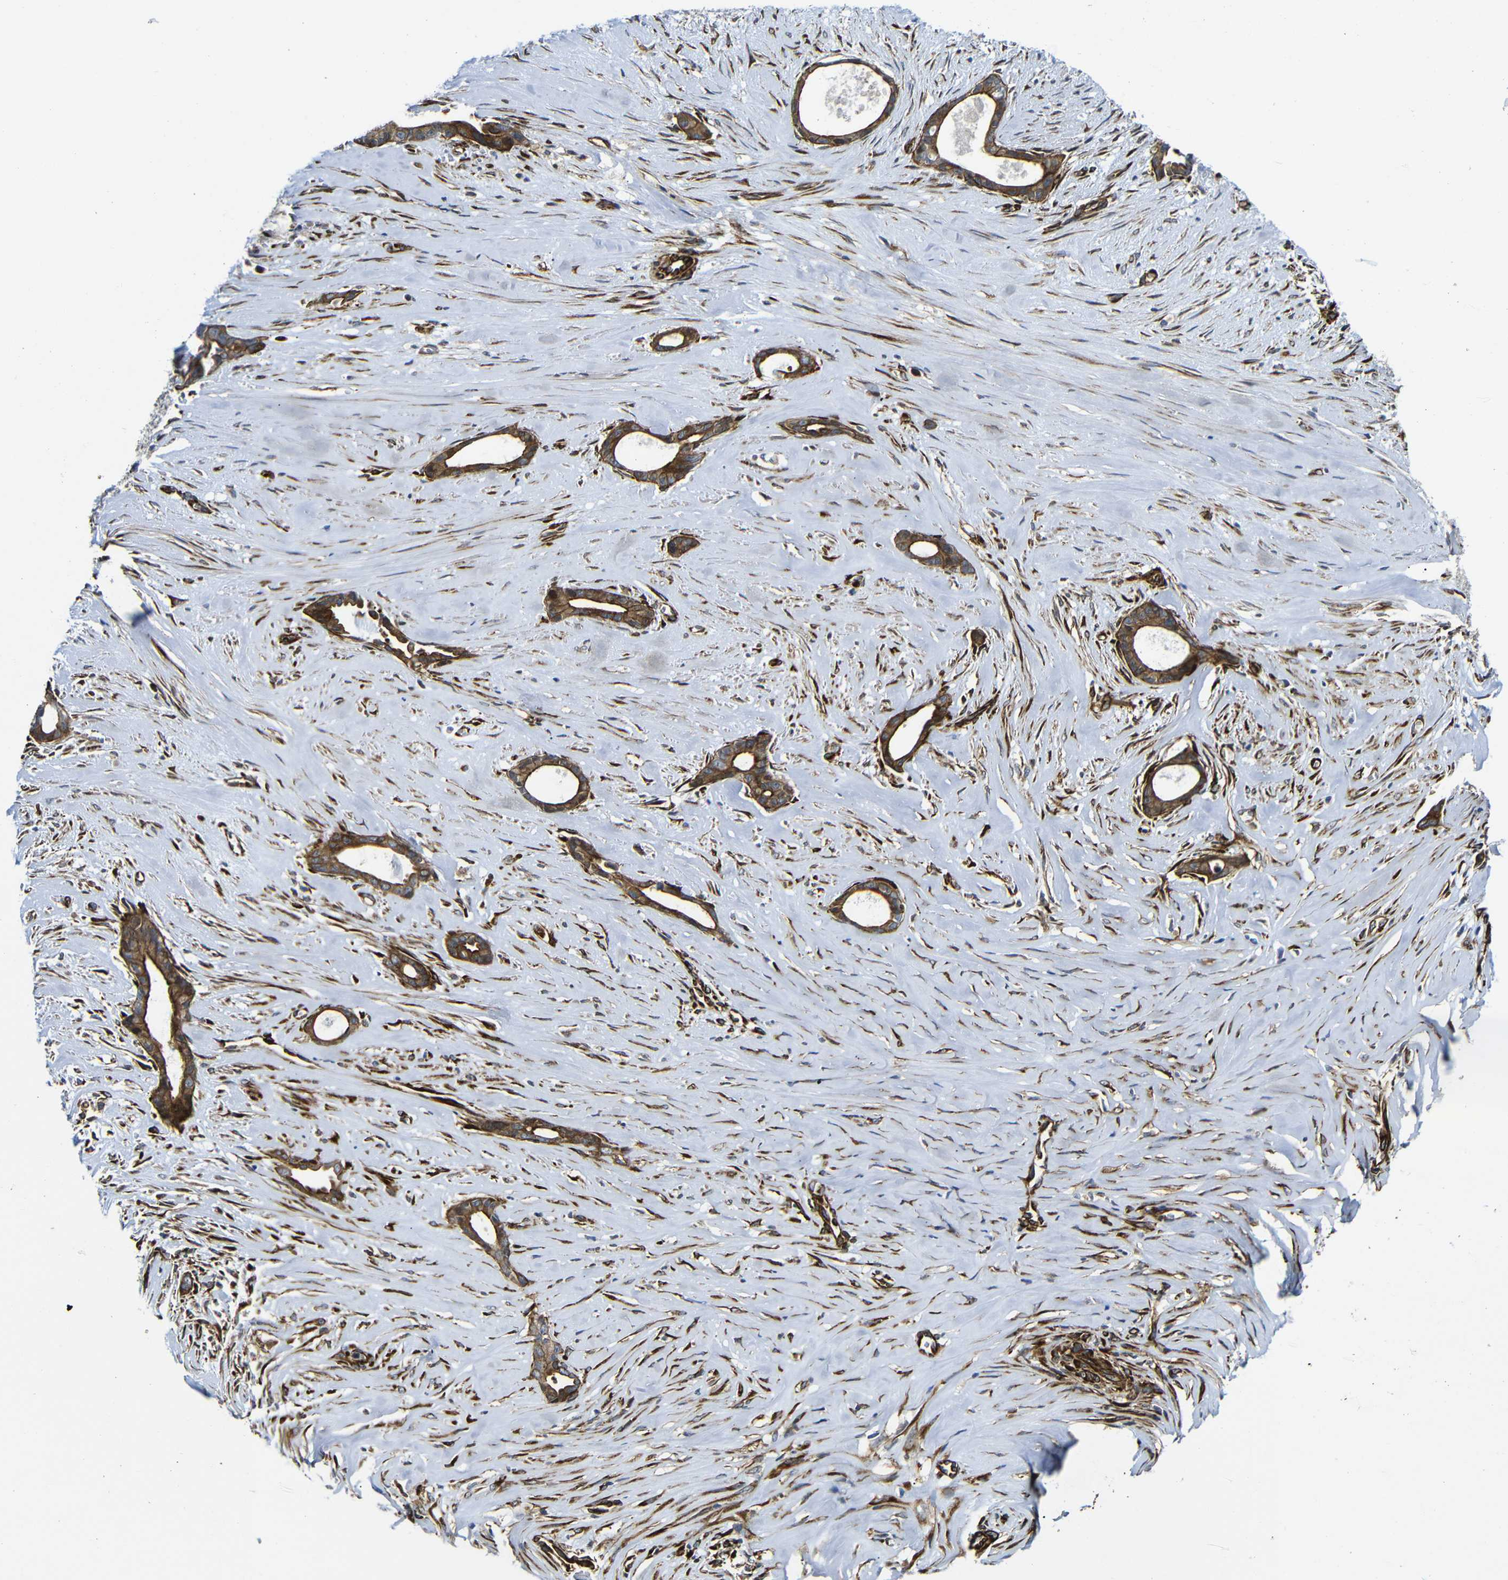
{"staining": {"intensity": "strong", "quantity": ">75%", "location": "cytoplasmic/membranous"}, "tissue": "liver cancer", "cell_type": "Tumor cells", "image_type": "cancer", "snomed": [{"axis": "morphology", "description": "Cholangiocarcinoma"}, {"axis": "topography", "description": "Liver"}], "caption": "Tumor cells exhibit high levels of strong cytoplasmic/membranous positivity in approximately >75% of cells in human liver cancer.", "gene": "PARP14", "patient": {"sex": "female", "age": 55}}